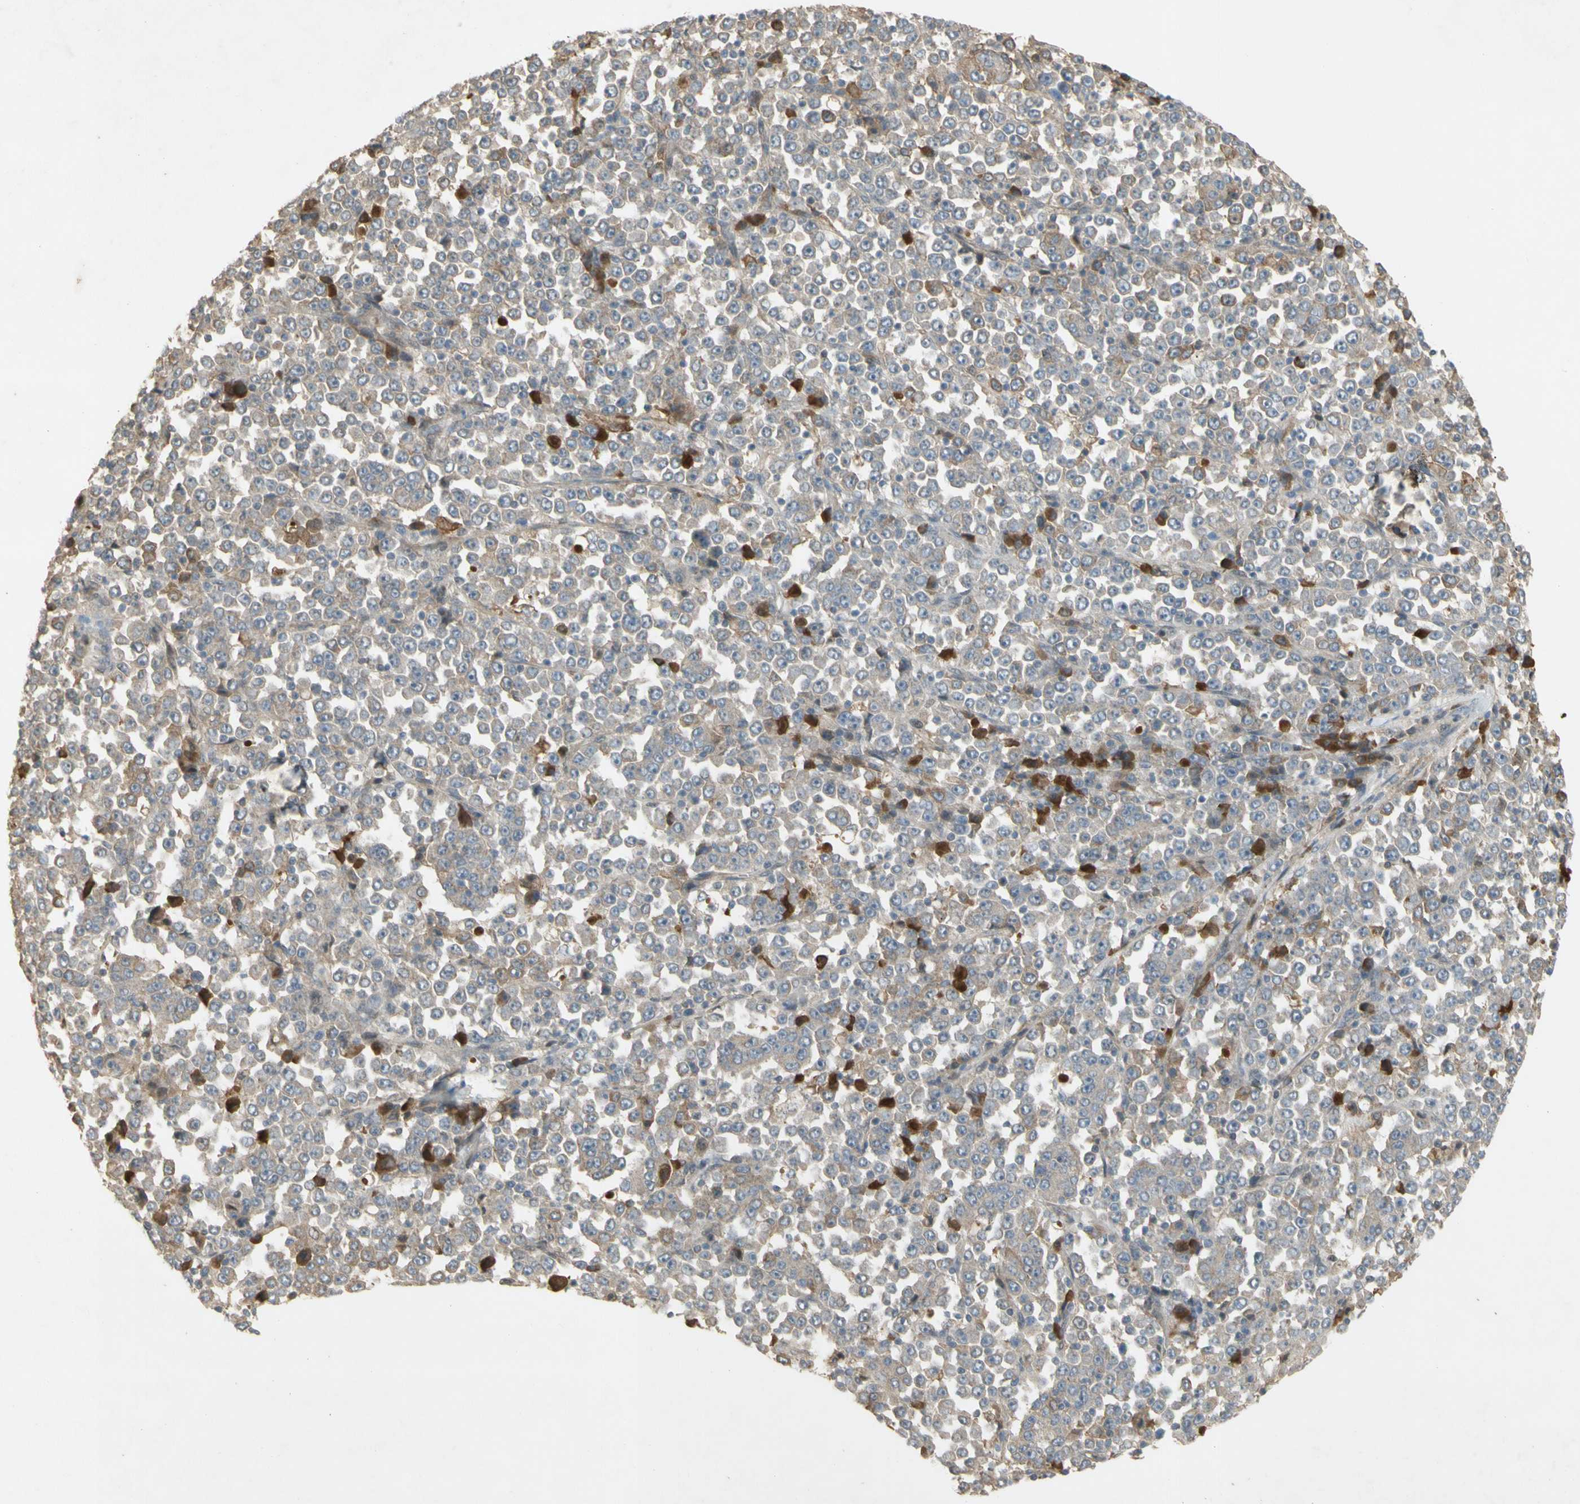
{"staining": {"intensity": "moderate", "quantity": "<25%", "location": "cytoplasmic/membranous"}, "tissue": "stomach cancer", "cell_type": "Tumor cells", "image_type": "cancer", "snomed": [{"axis": "morphology", "description": "Normal tissue, NOS"}, {"axis": "morphology", "description": "Adenocarcinoma, NOS"}, {"axis": "topography", "description": "Stomach, upper"}, {"axis": "topography", "description": "Stomach"}], "caption": "Stomach adenocarcinoma stained with immunohistochemistry (IHC) exhibits moderate cytoplasmic/membranous staining in about <25% of tumor cells.", "gene": "NRG4", "patient": {"sex": "male", "age": 59}}